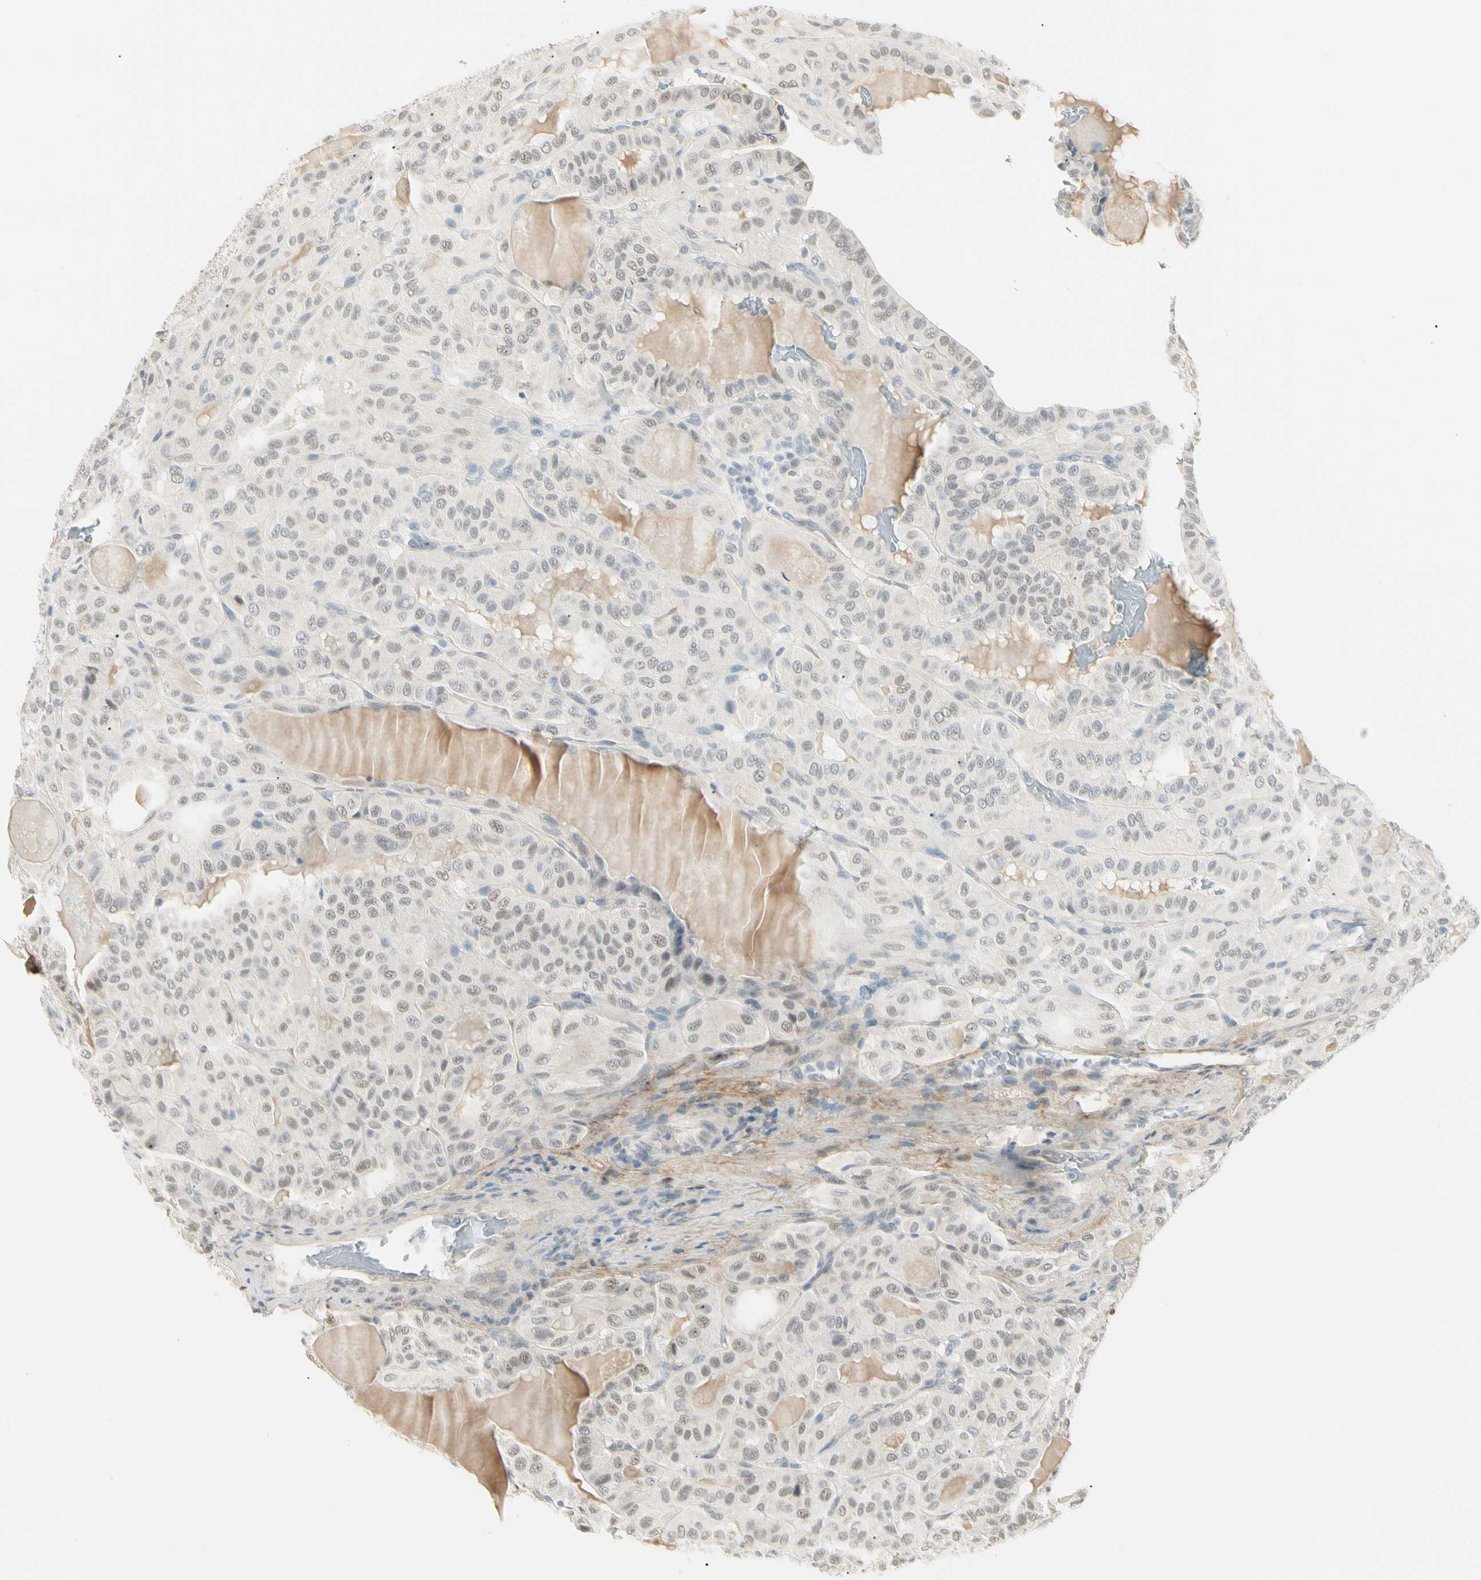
{"staining": {"intensity": "weak", "quantity": "25%-75%", "location": "nuclear"}, "tissue": "thyroid cancer", "cell_type": "Tumor cells", "image_type": "cancer", "snomed": [{"axis": "morphology", "description": "Papillary adenocarcinoma, NOS"}, {"axis": "topography", "description": "Thyroid gland"}], "caption": "Immunohistochemistry (IHC) staining of thyroid cancer, which displays low levels of weak nuclear expression in about 25%-75% of tumor cells indicating weak nuclear protein staining. The staining was performed using DAB (brown) for protein detection and nuclei were counterstained in hematoxylin (blue).", "gene": "ASPN", "patient": {"sex": "male", "age": 77}}